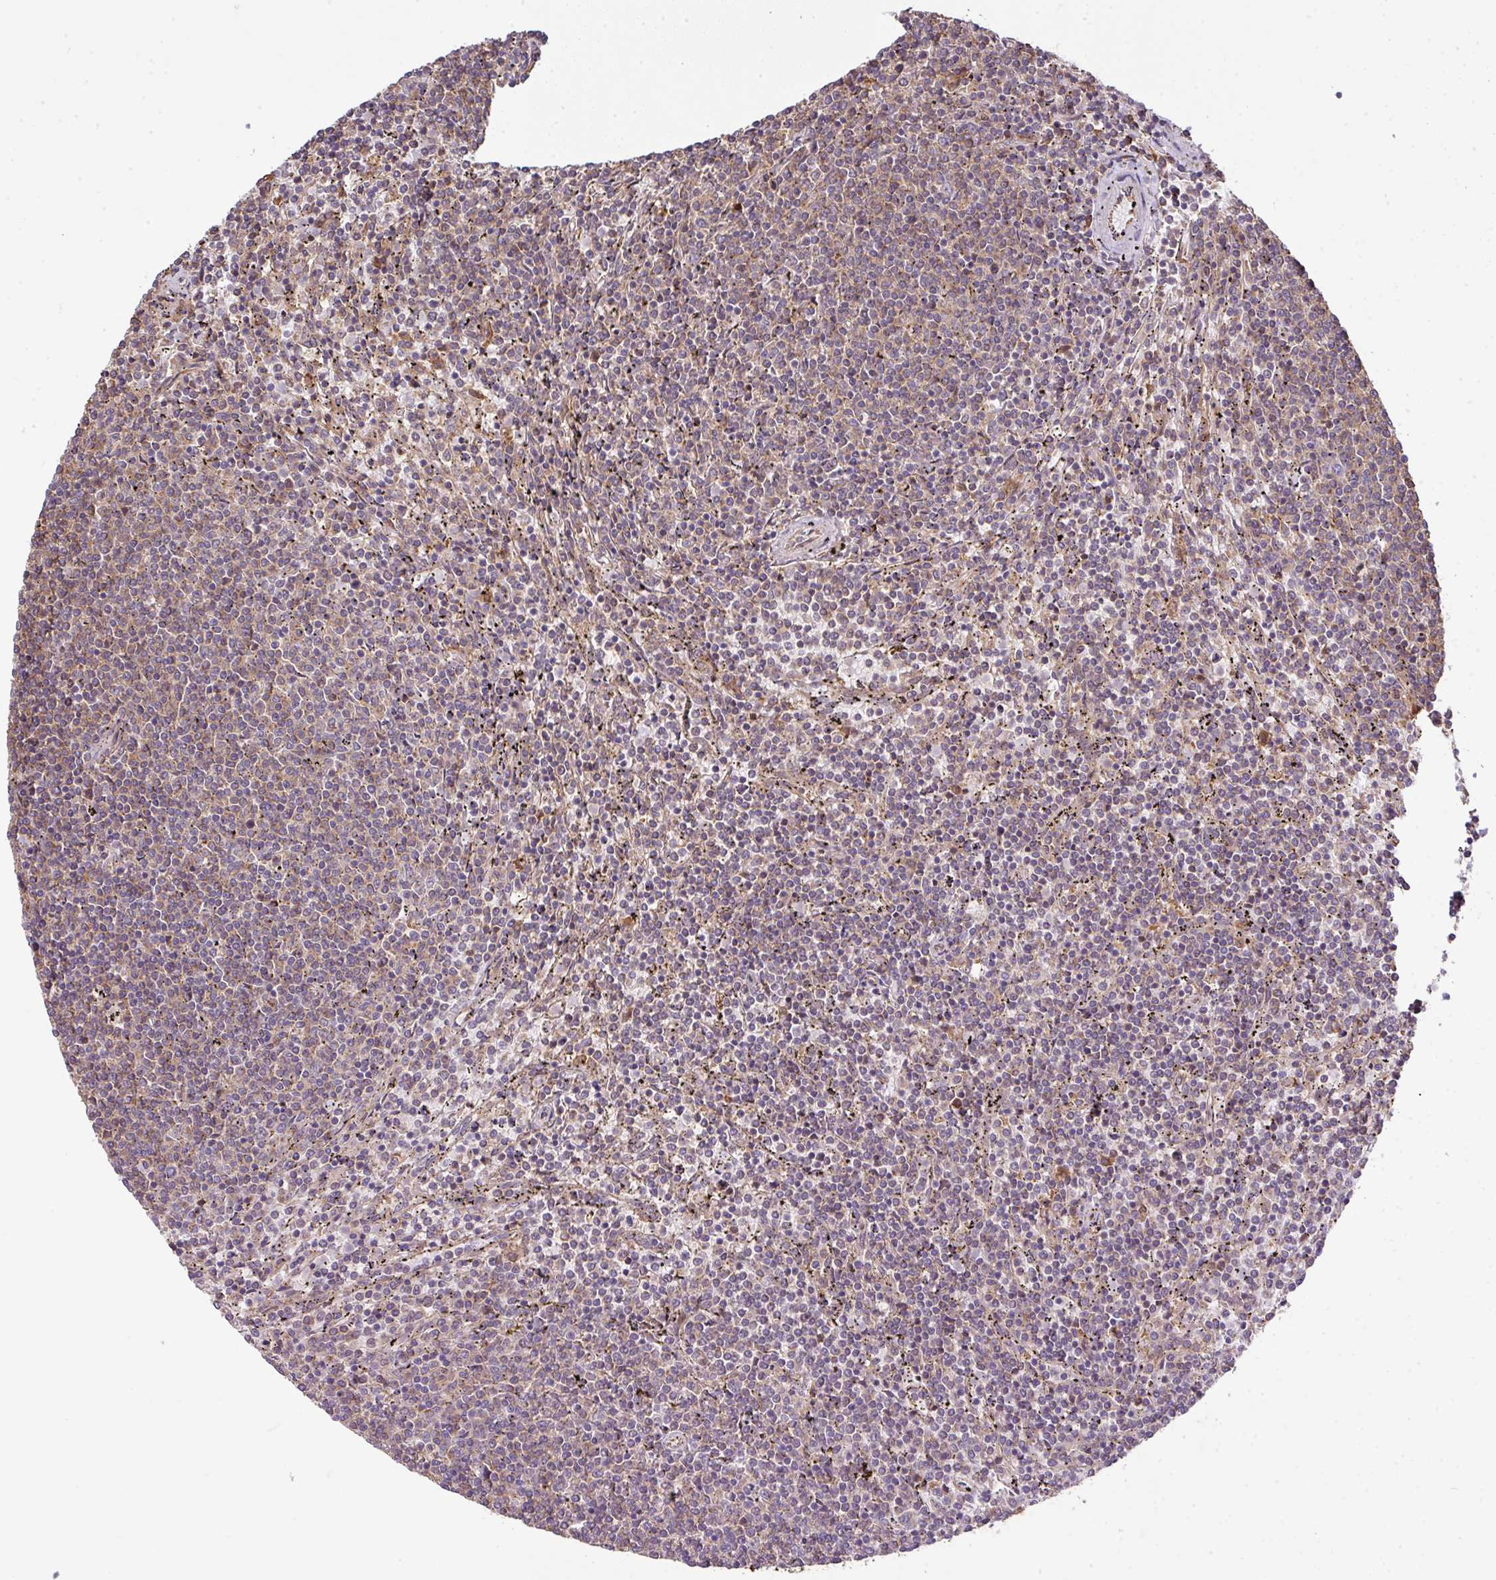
{"staining": {"intensity": "weak", "quantity": "<25%", "location": "cytoplasmic/membranous"}, "tissue": "lymphoma", "cell_type": "Tumor cells", "image_type": "cancer", "snomed": [{"axis": "morphology", "description": "Malignant lymphoma, non-Hodgkin's type, Low grade"}, {"axis": "topography", "description": "Spleen"}], "caption": "The image shows no staining of tumor cells in low-grade malignant lymphoma, non-Hodgkin's type. (DAB (3,3'-diaminobenzidine) immunohistochemistry with hematoxylin counter stain).", "gene": "ARPIN", "patient": {"sex": "female", "age": 50}}